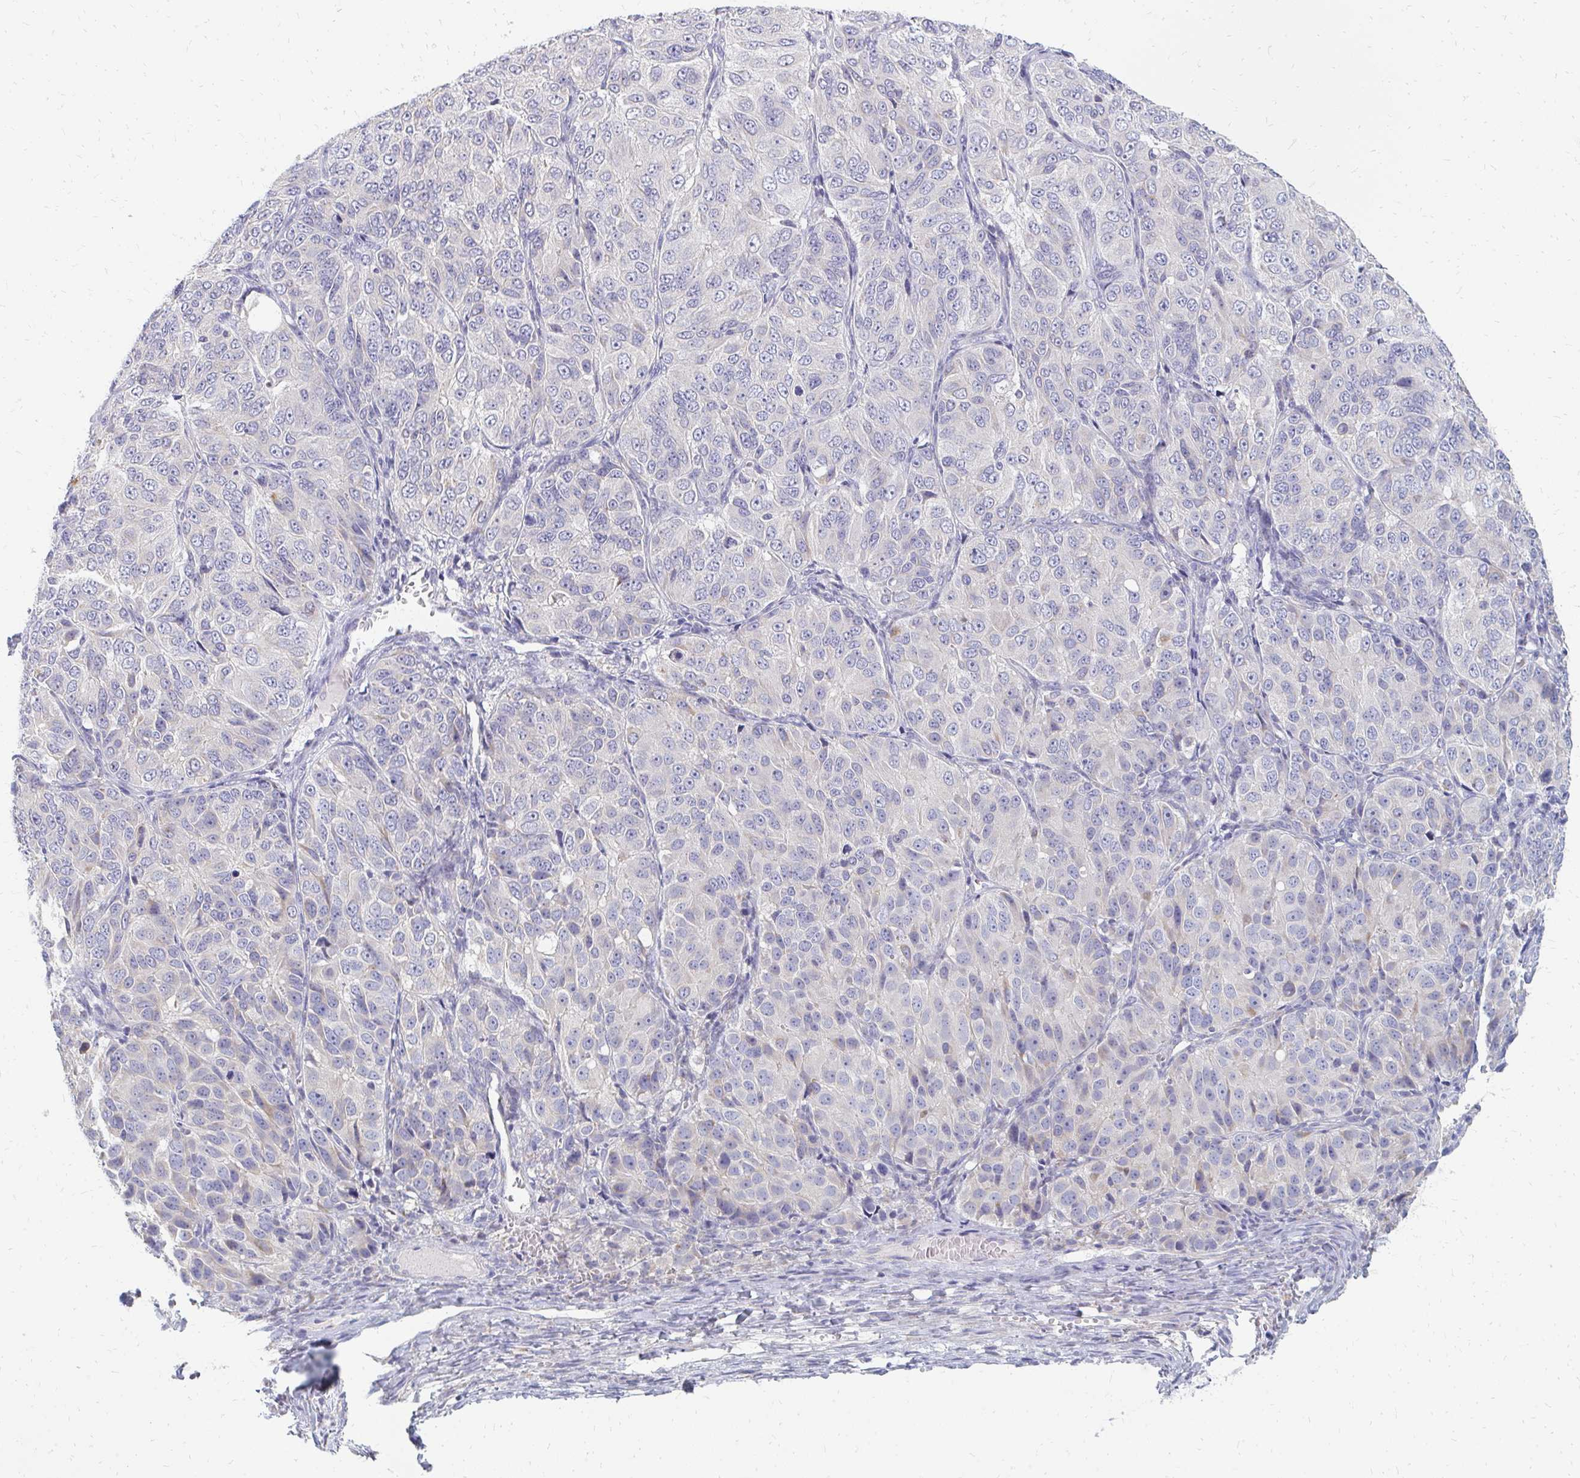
{"staining": {"intensity": "weak", "quantity": "<25%", "location": "cytoplasmic/membranous"}, "tissue": "ovarian cancer", "cell_type": "Tumor cells", "image_type": "cancer", "snomed": [{"axis": "morphology", "description": "Carcinoma, endometroid"}, {"axis": "topography", "description": "Ovary"}], "caption": "DAB (3,3'-diaminobenzidine) immunohistochemical staining of ovarian cancer (endometroid carcinoma) reveals no significant positivity in tumor cells. (Immunohistochemistry (ihc), brightfield microscopy, high magnification).", "gene": "OR10V1", "patient": {"sex": "female", "age": 51}}